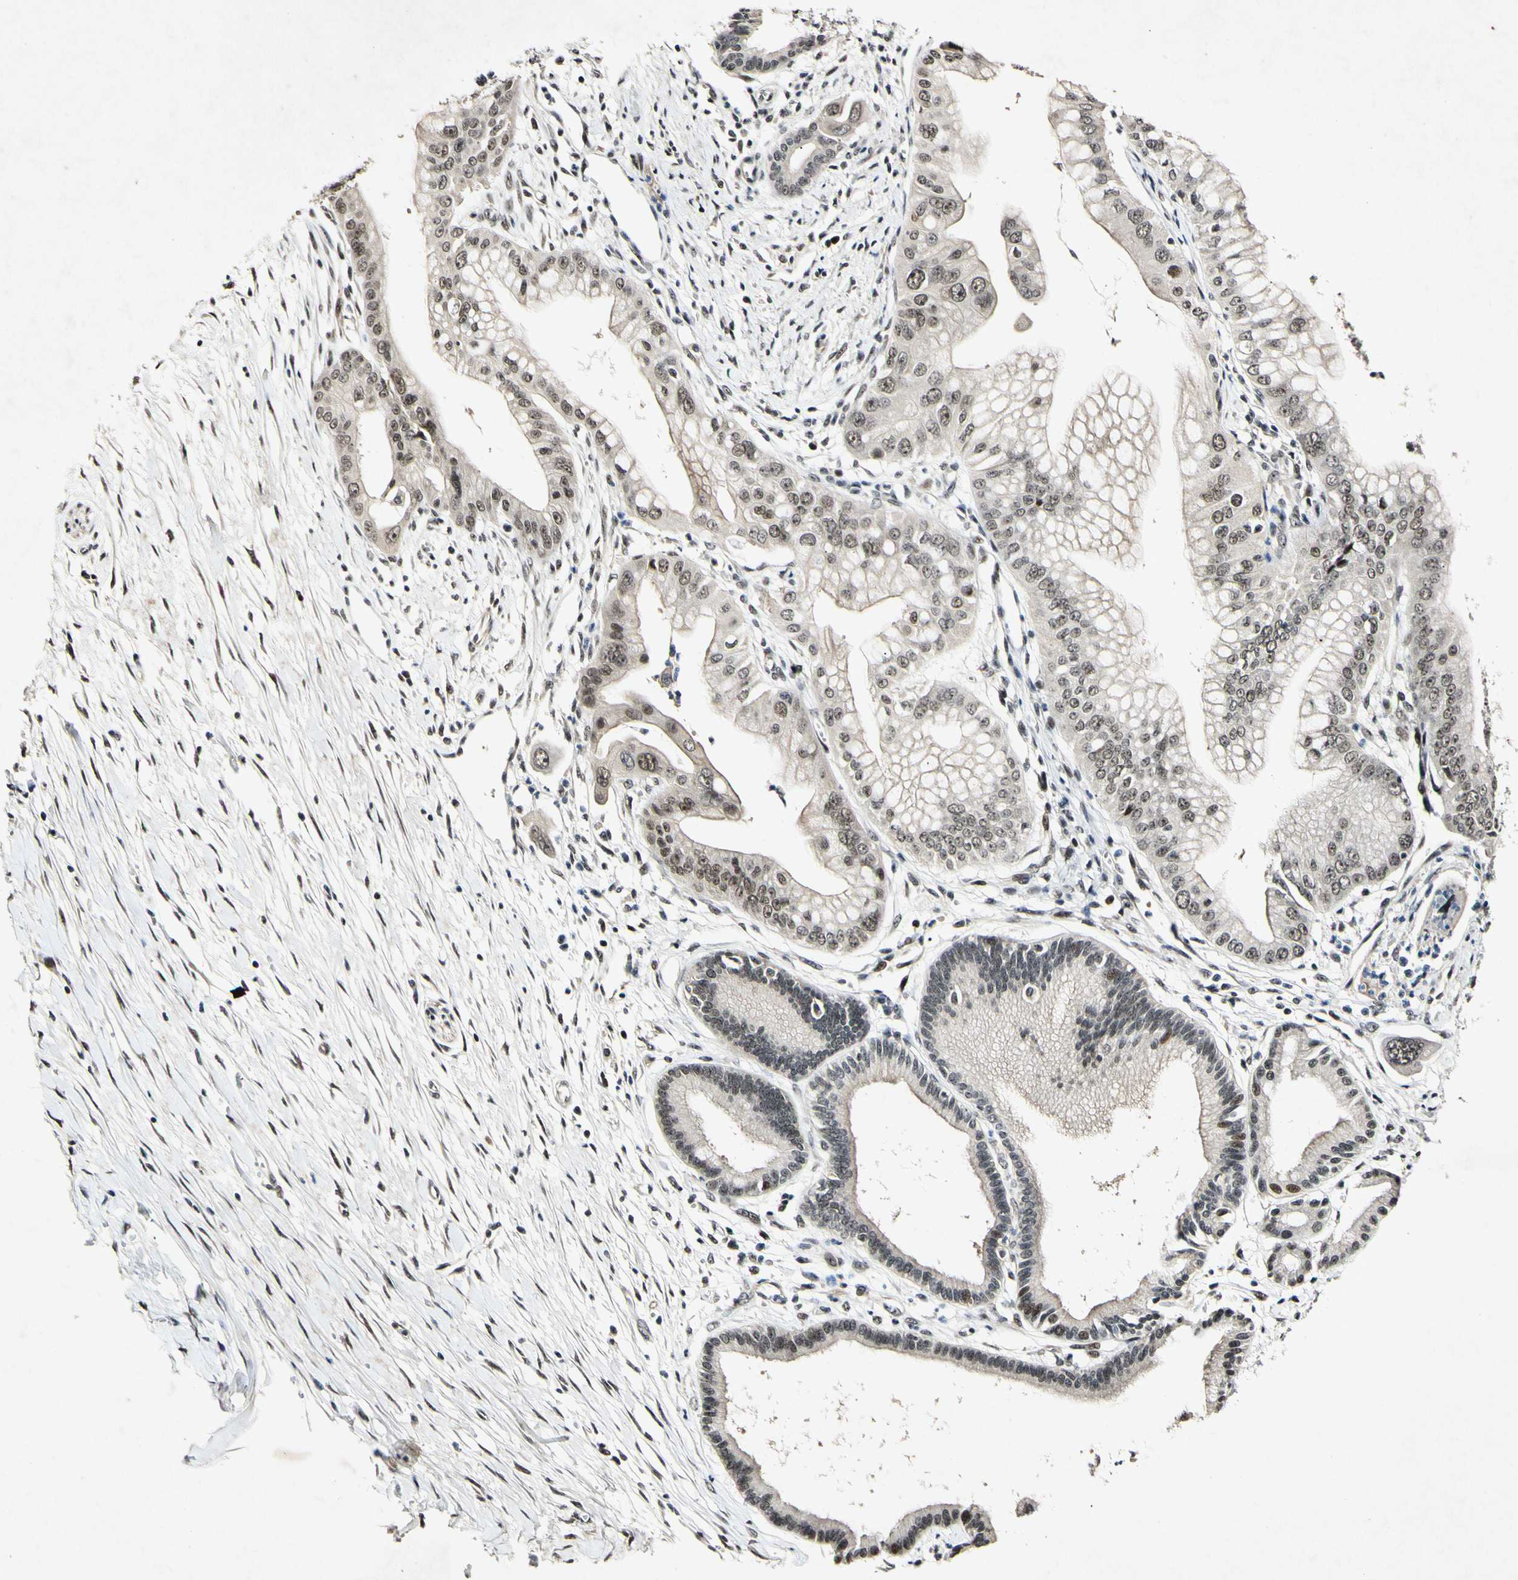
{"staining": {"intensity": "moderate", "quantity": "25%-75%", "location": "nuclear"}, "tissue": "pancreatic cancer", "cell_type": "Tumor cells", "image_type": "cancer", "snomed": [{"axis": "morphology", "description": "Adenocarcinoma, NOS"}, {"axis": "topography", "description": "Pancreas"}], "caption": "Protein expression by immunohistochemistry demonstrates moderate nuclear staining in approximately 25%-75% of tumor cells in pancreatic adenocarcinoma.", "gene": "POLR2F", "patient": {"sex": "male", "age": 59}}